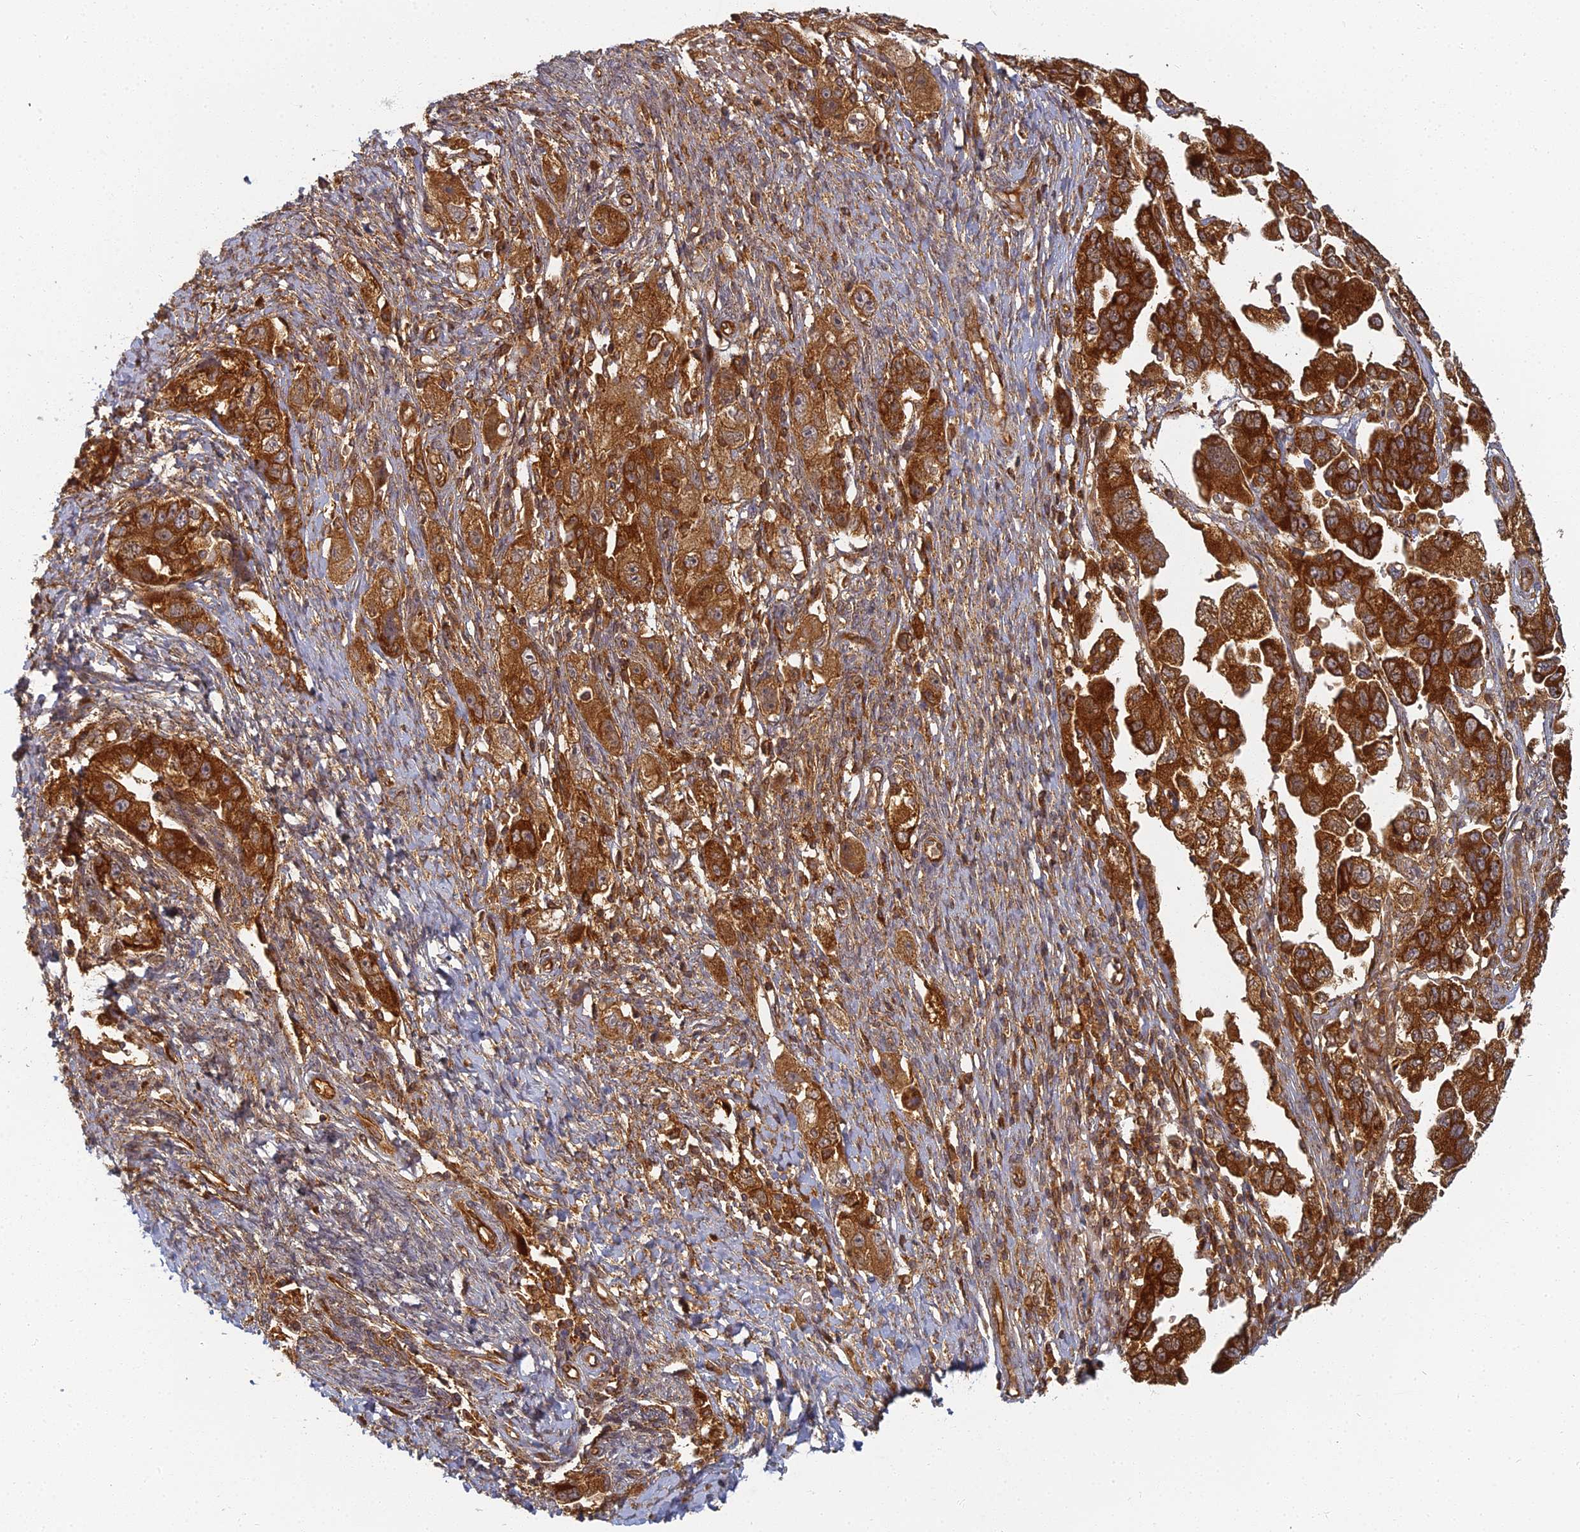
{"staining": {"intensity": "strong", "quantity": ">75%", "location": "cytoplasmic/membranous"}, "tissue": "ovarian cancer", "cell_type": "Tumor cells", "image_type": "cancer", "snomed": [{"axis": "morphology", "description": "Carcinoma, NOS"}, {"axis": "morphology", "description": "Cystadenocarcinoma, serous, NOS"}, {"axis": "topography", "description": "Ovary"}], "caption": "Ovarian cancer (carcinoma) stained for a protein (brown) exhibits strong cytoplasmic/membranous positive expression in about >75% of tumor cells.", "gene": "INO80D", "patient": {"sex": "female", "age": 69}}